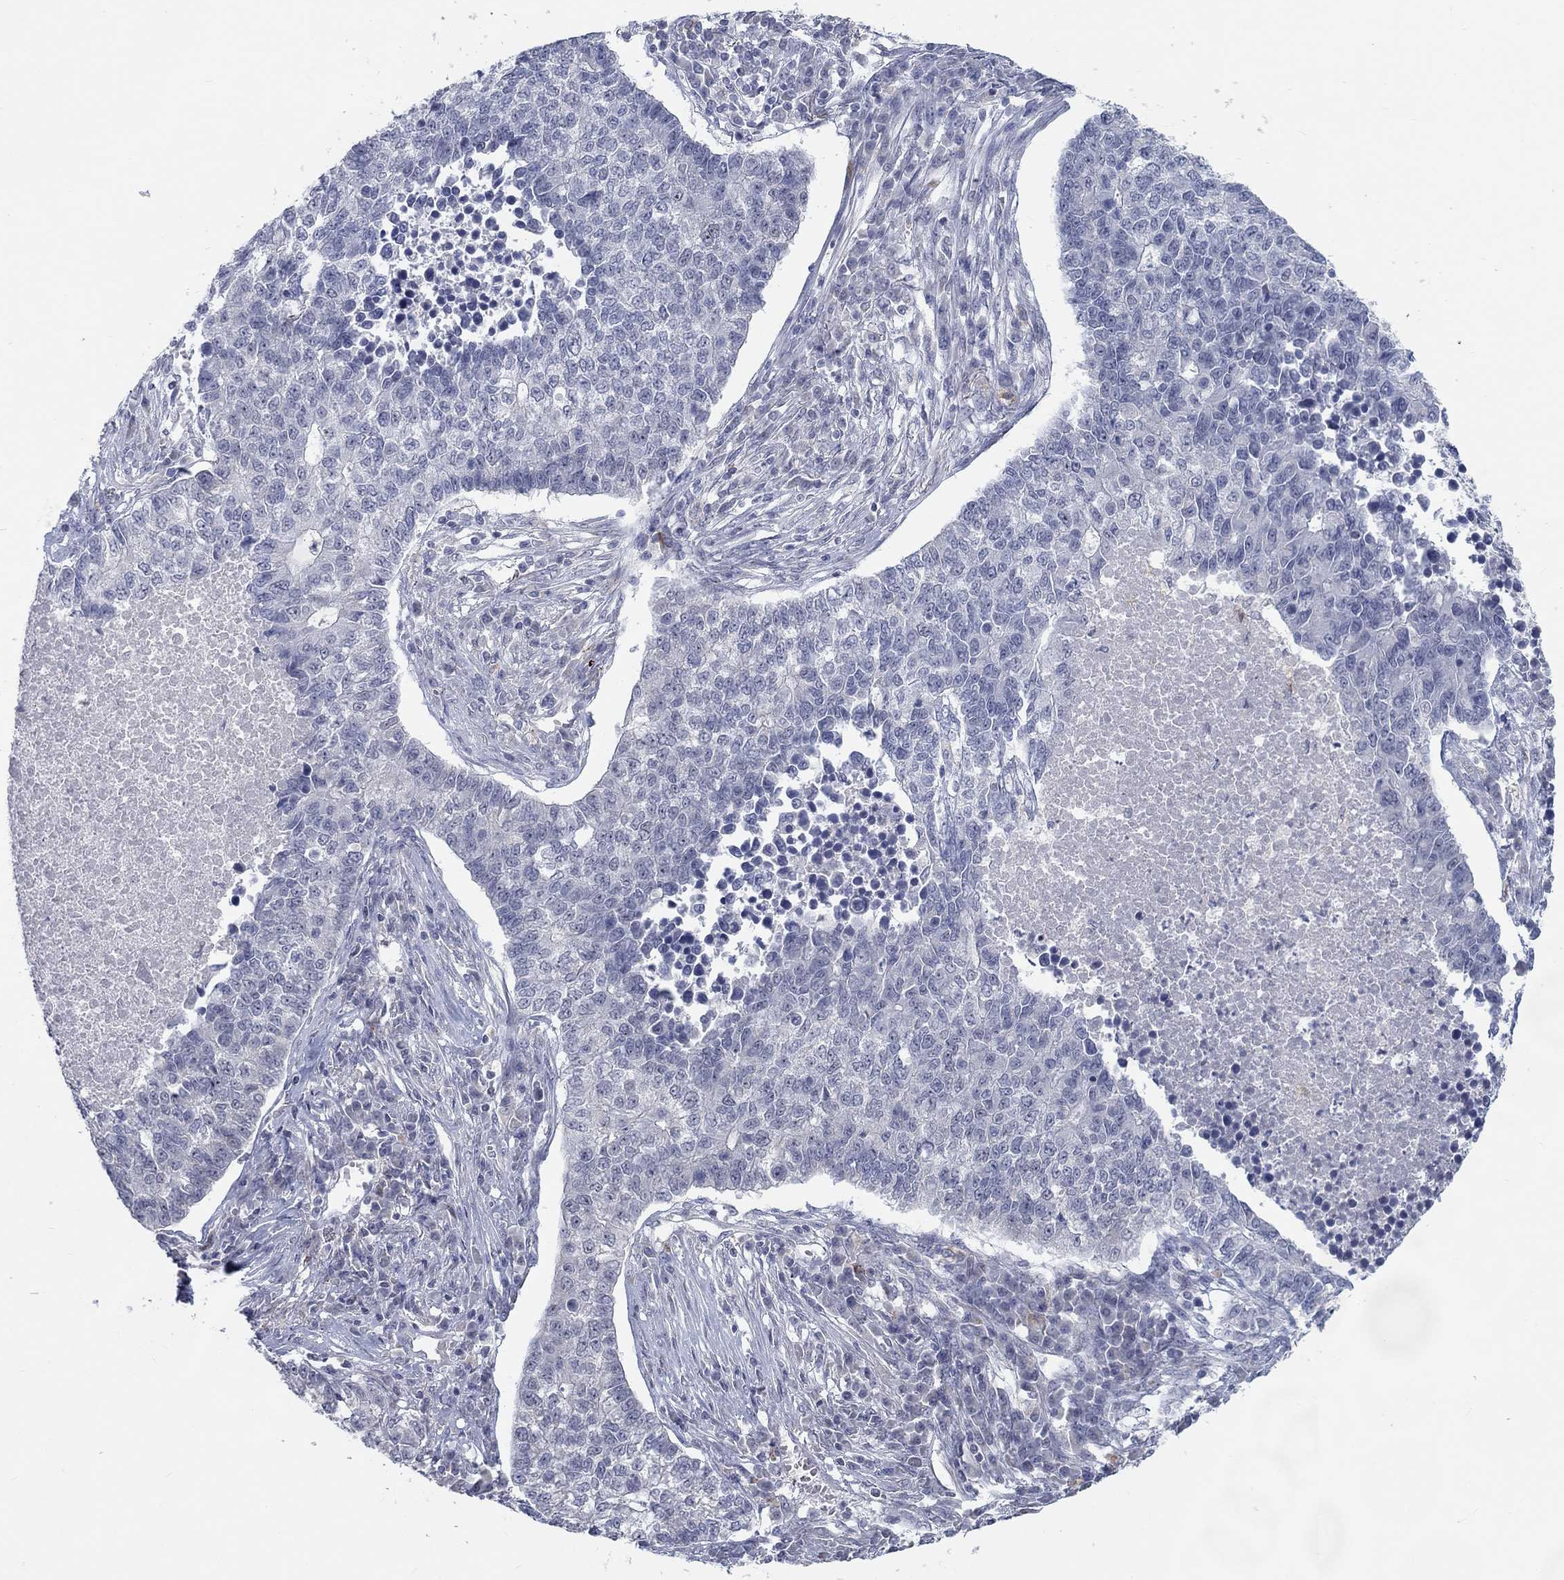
{"staining": {"intensity": "negative", "quantity": "none", "location": "none"}, "tissue": "lung cancer", "cell_type": "Tumor cells", "image_type": "cancer", "snomed": [{"axis": "morphology", "description": "Adenocarcinoma, NOS"}, {"axis": "topography", "description": "Lung"}], "caption": "Immunohistochemistry (IHC) photomicrograph of human lung cancer (adenocarcinoma) stained for a protein (brown), which reveals no positivity in tumor cells.", "gene": "MTSS2", "patient": {"sex": "male", "age": 57}}